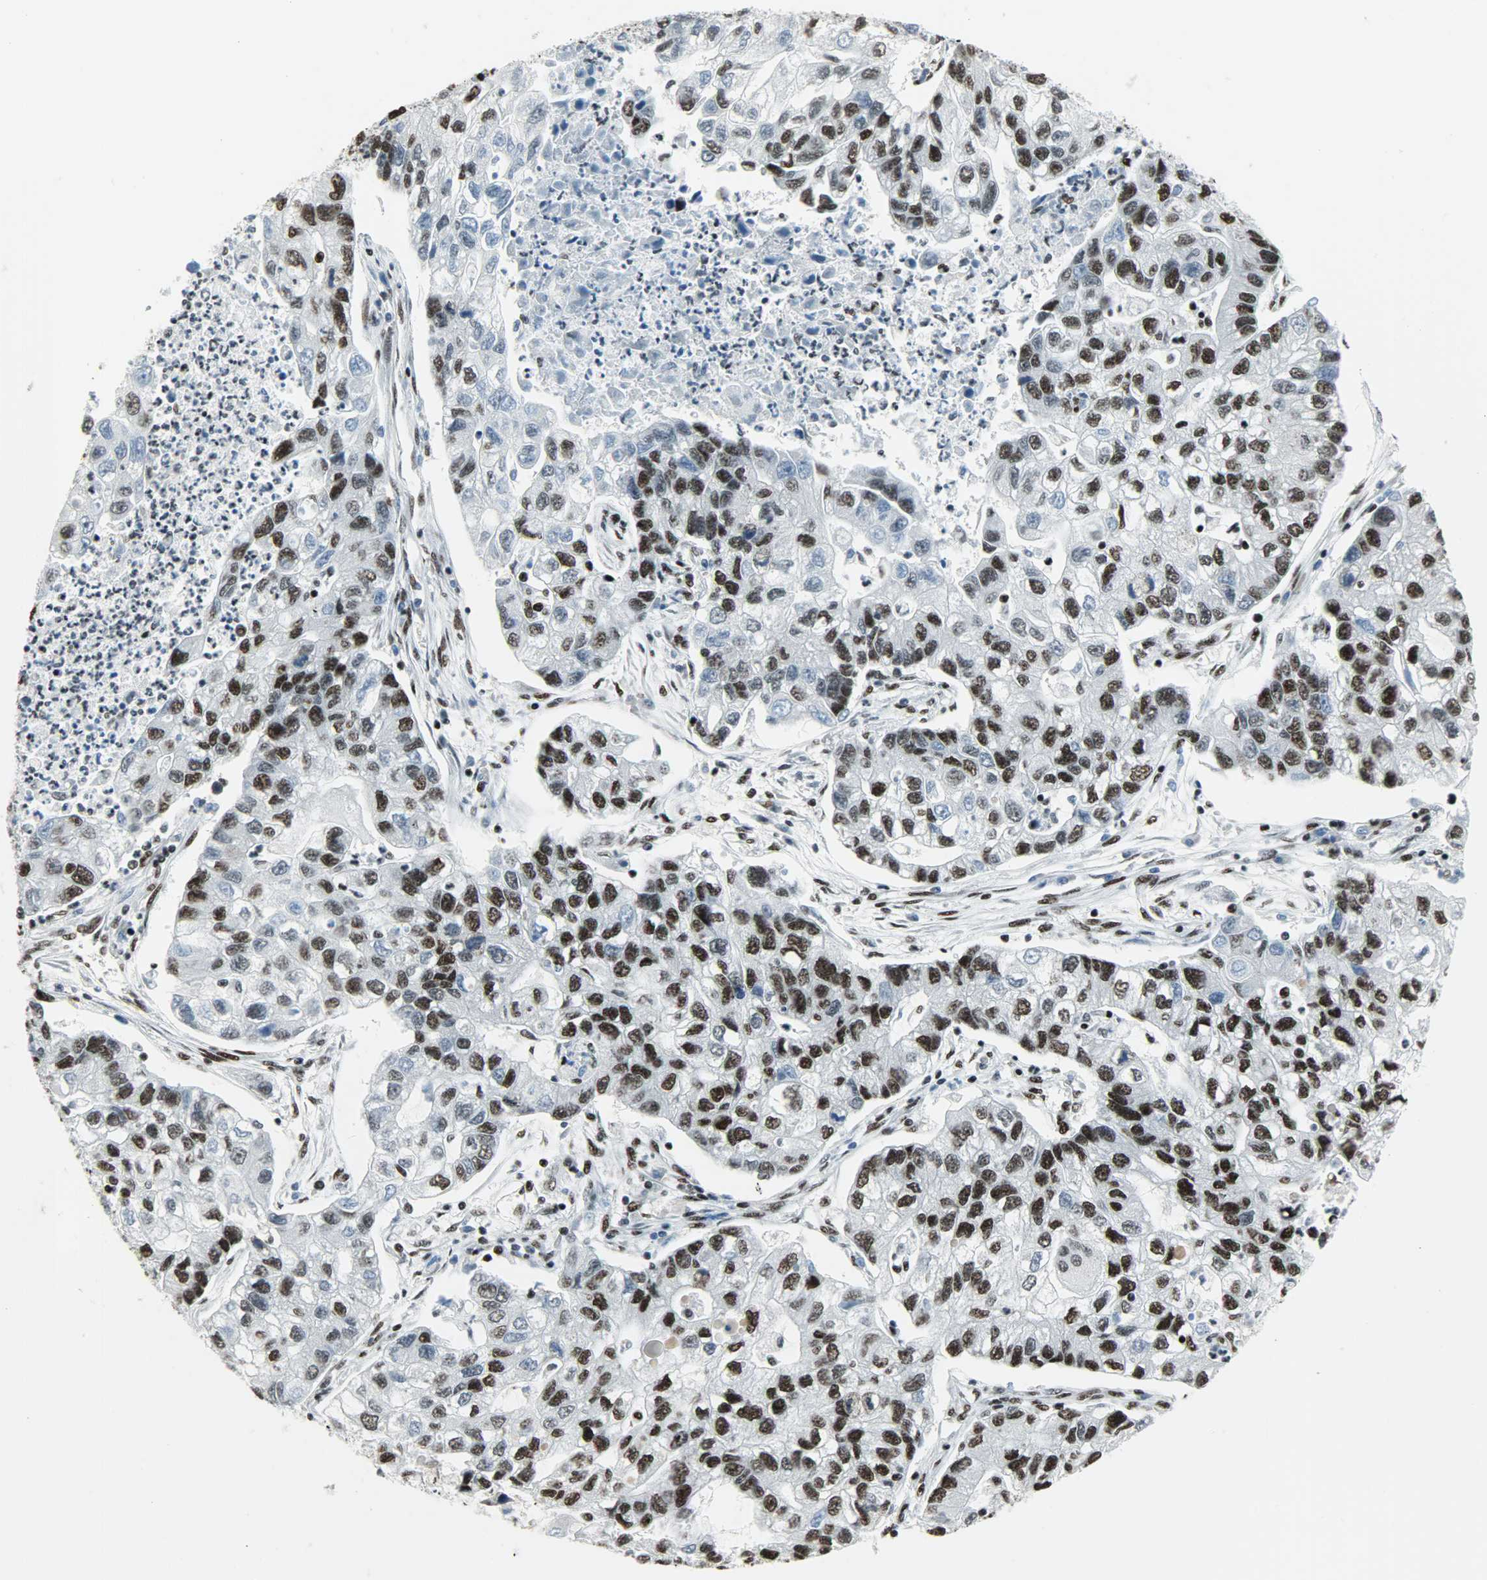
{"staining": {"intensity": "strong", "quantity": "25%-75%", "location": "nuclear"}, "tissue": "lung cancer", "cell_type": "Tumor cells", "image_type": "cancer", "snomed": [{"axis": "morphology", "description": "Adenocarcinoma, NOS"}, {"axis": "topography", "description": "Lung"}], "caption": "Immunohistochemistry (IHC) staining of lung cancer, which displays high levels of strong nuclear positivity in about 25%-75% of tumor cells indicating strong nuclear protein positivity. The staining was performed using DAB (3,3'-diaminobenzidine) (brown) for protein detection and nuclei were counterstained in hematoxylin (blue).", "gene": "SNRPA", "patient": {"sex": "female", "age": 51}}